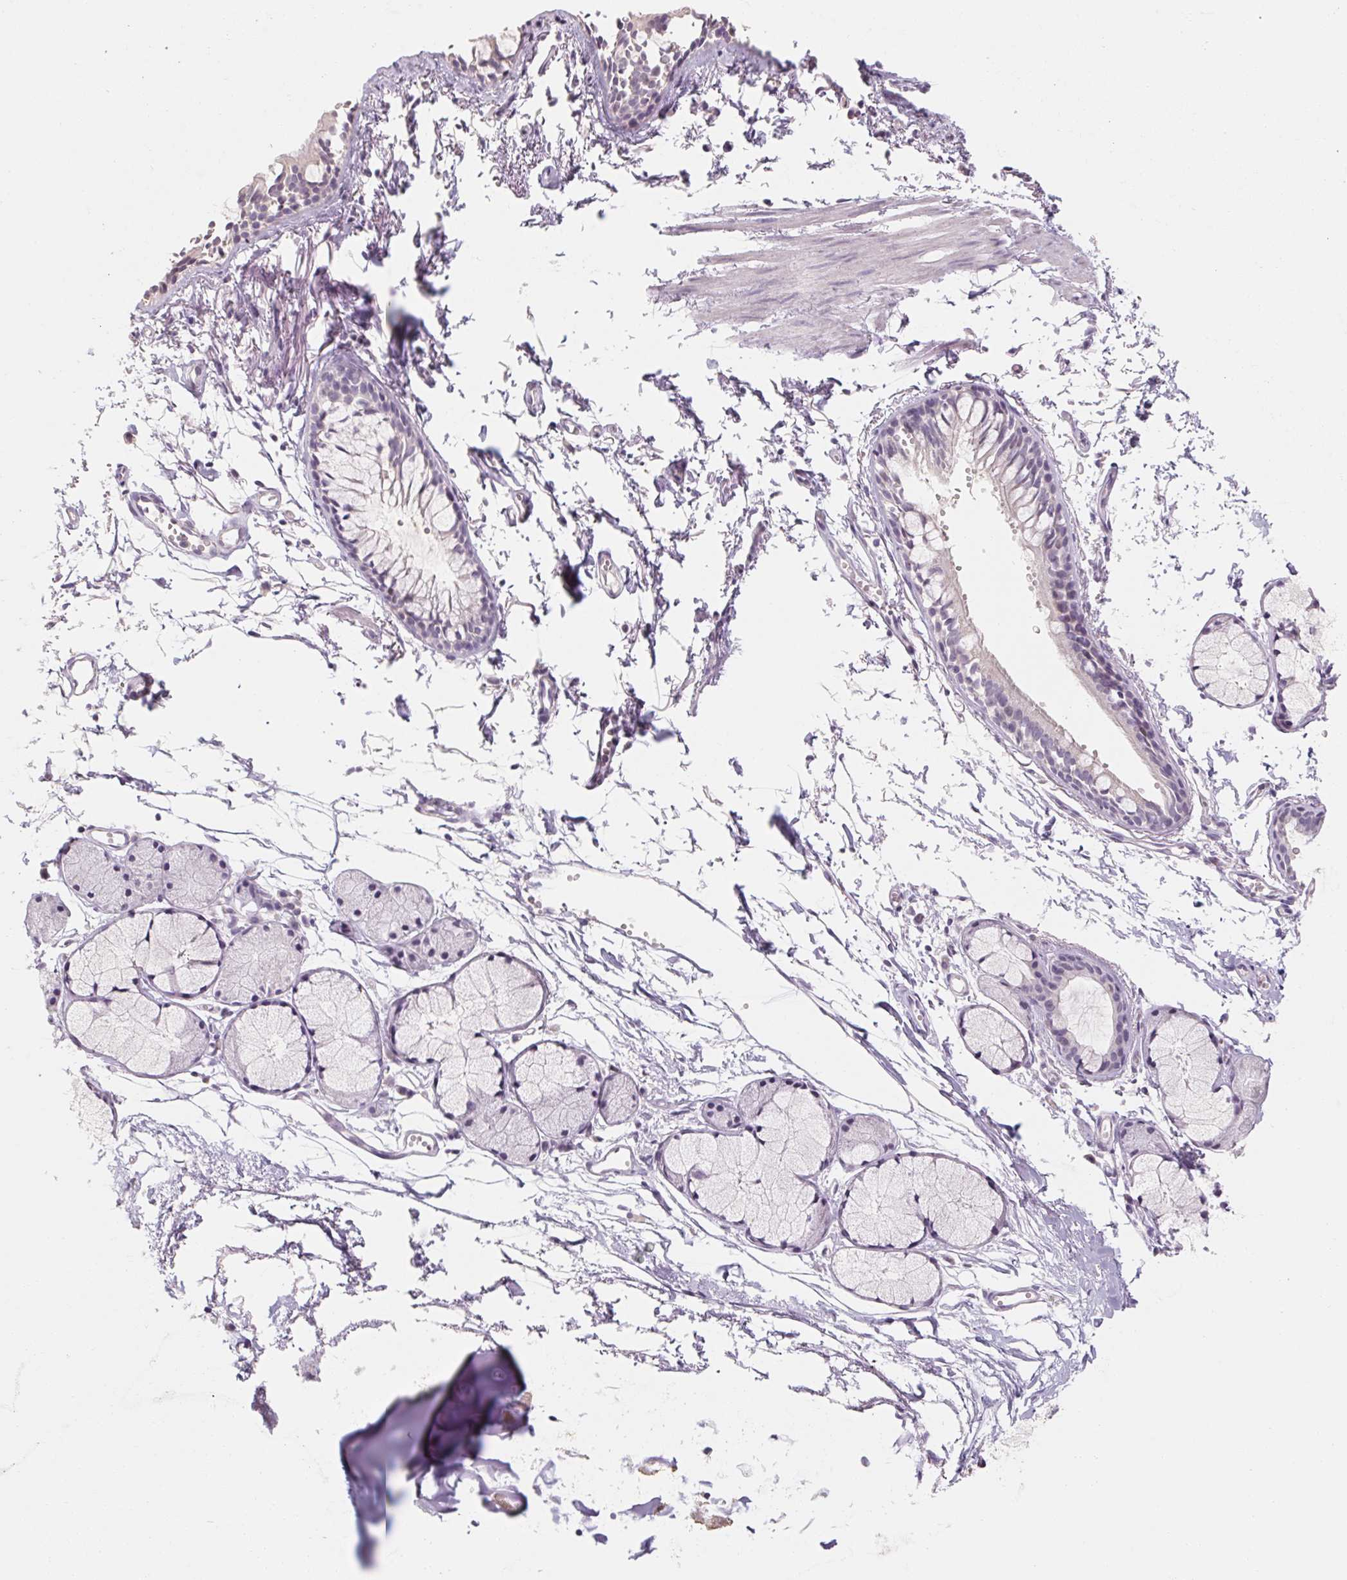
{"staining": {"intensity": "negative", "quantity": "none", "location": "none"}, "tissue": "bronchus", "cell_type": "Respiratory epithelial cells", "image_type": "normal", "snomed": [{"axis": "morphology", "description": "Normal tissue, NOS"}, {"axis": "topography", "description": "Bronchus"}], "caption": "DAB (3,3'-diaminobenzidine) immunohistochemical staining of benign bronchus shows no significant expression in respiratory epithelial cells. The staining is performed using DAB brown chromogen with nuclei counter-stained in using hematoxylin.", "gene": "CAPZA3", "patient": {"sex": "female", "age": 59}}